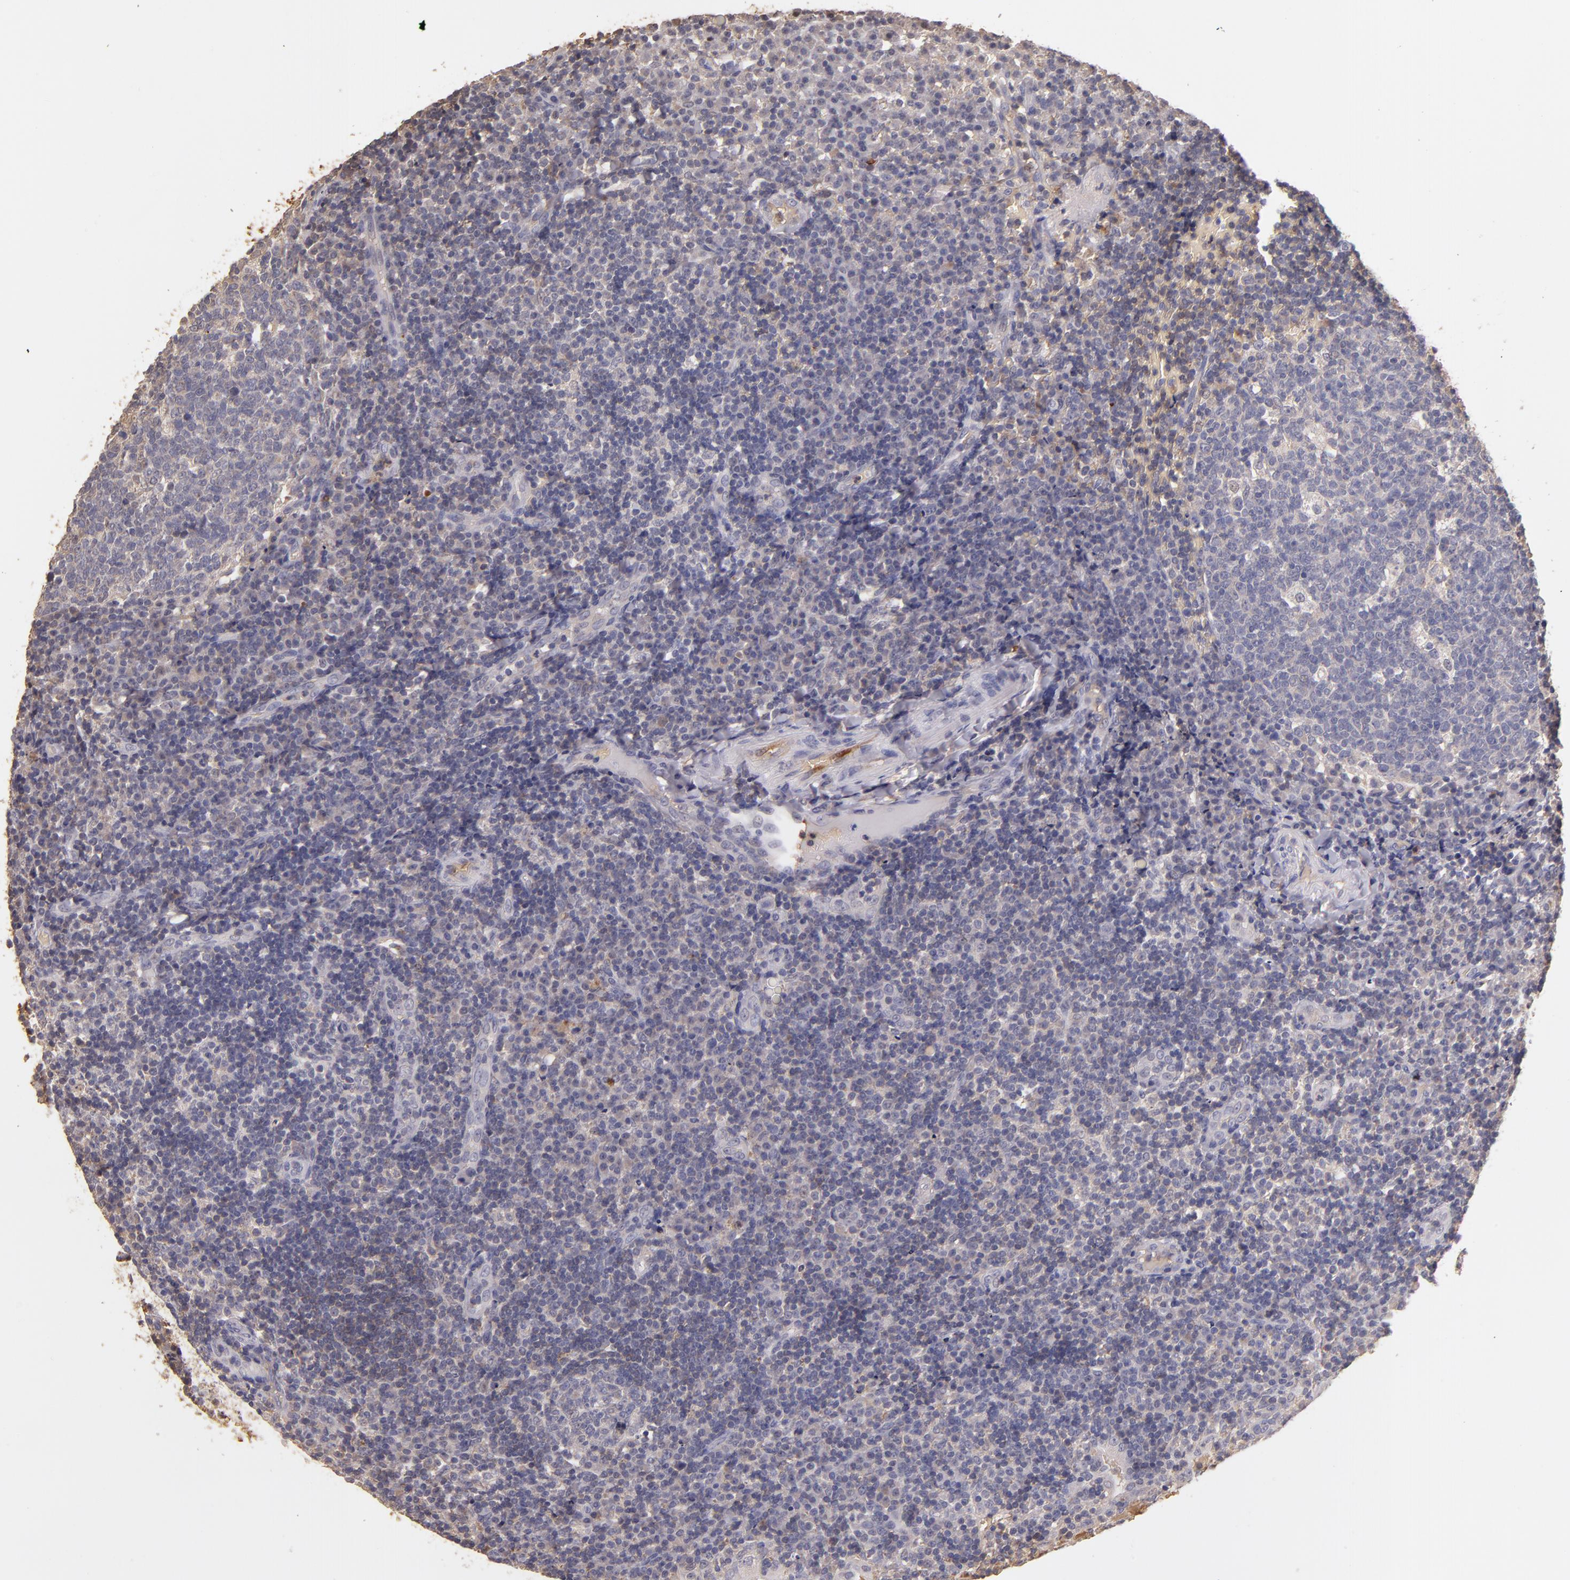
{"staining": {"intensity": "weak", "quantity": ">75%", "location": "cytoplasmic/membranous"}, "tissue": "tonsil", "cell_type": "Germinal center cells", "image_type": "normal", "snomed": [{"axis": "morphology", "description": "Normal tissue, NOS"}, {"axis": "topography", "description": "Tonsil"}], "caption": "An immunohistochemistry (IHC) photomicrograph of unremarkable tissue is shown. Protein staining in brown labels weak cytoplasmic/membranous positivity in tonsil within germinal center cells.", "gene": "SERPINC1", "patient": {"sex": "female", "age": 40}}